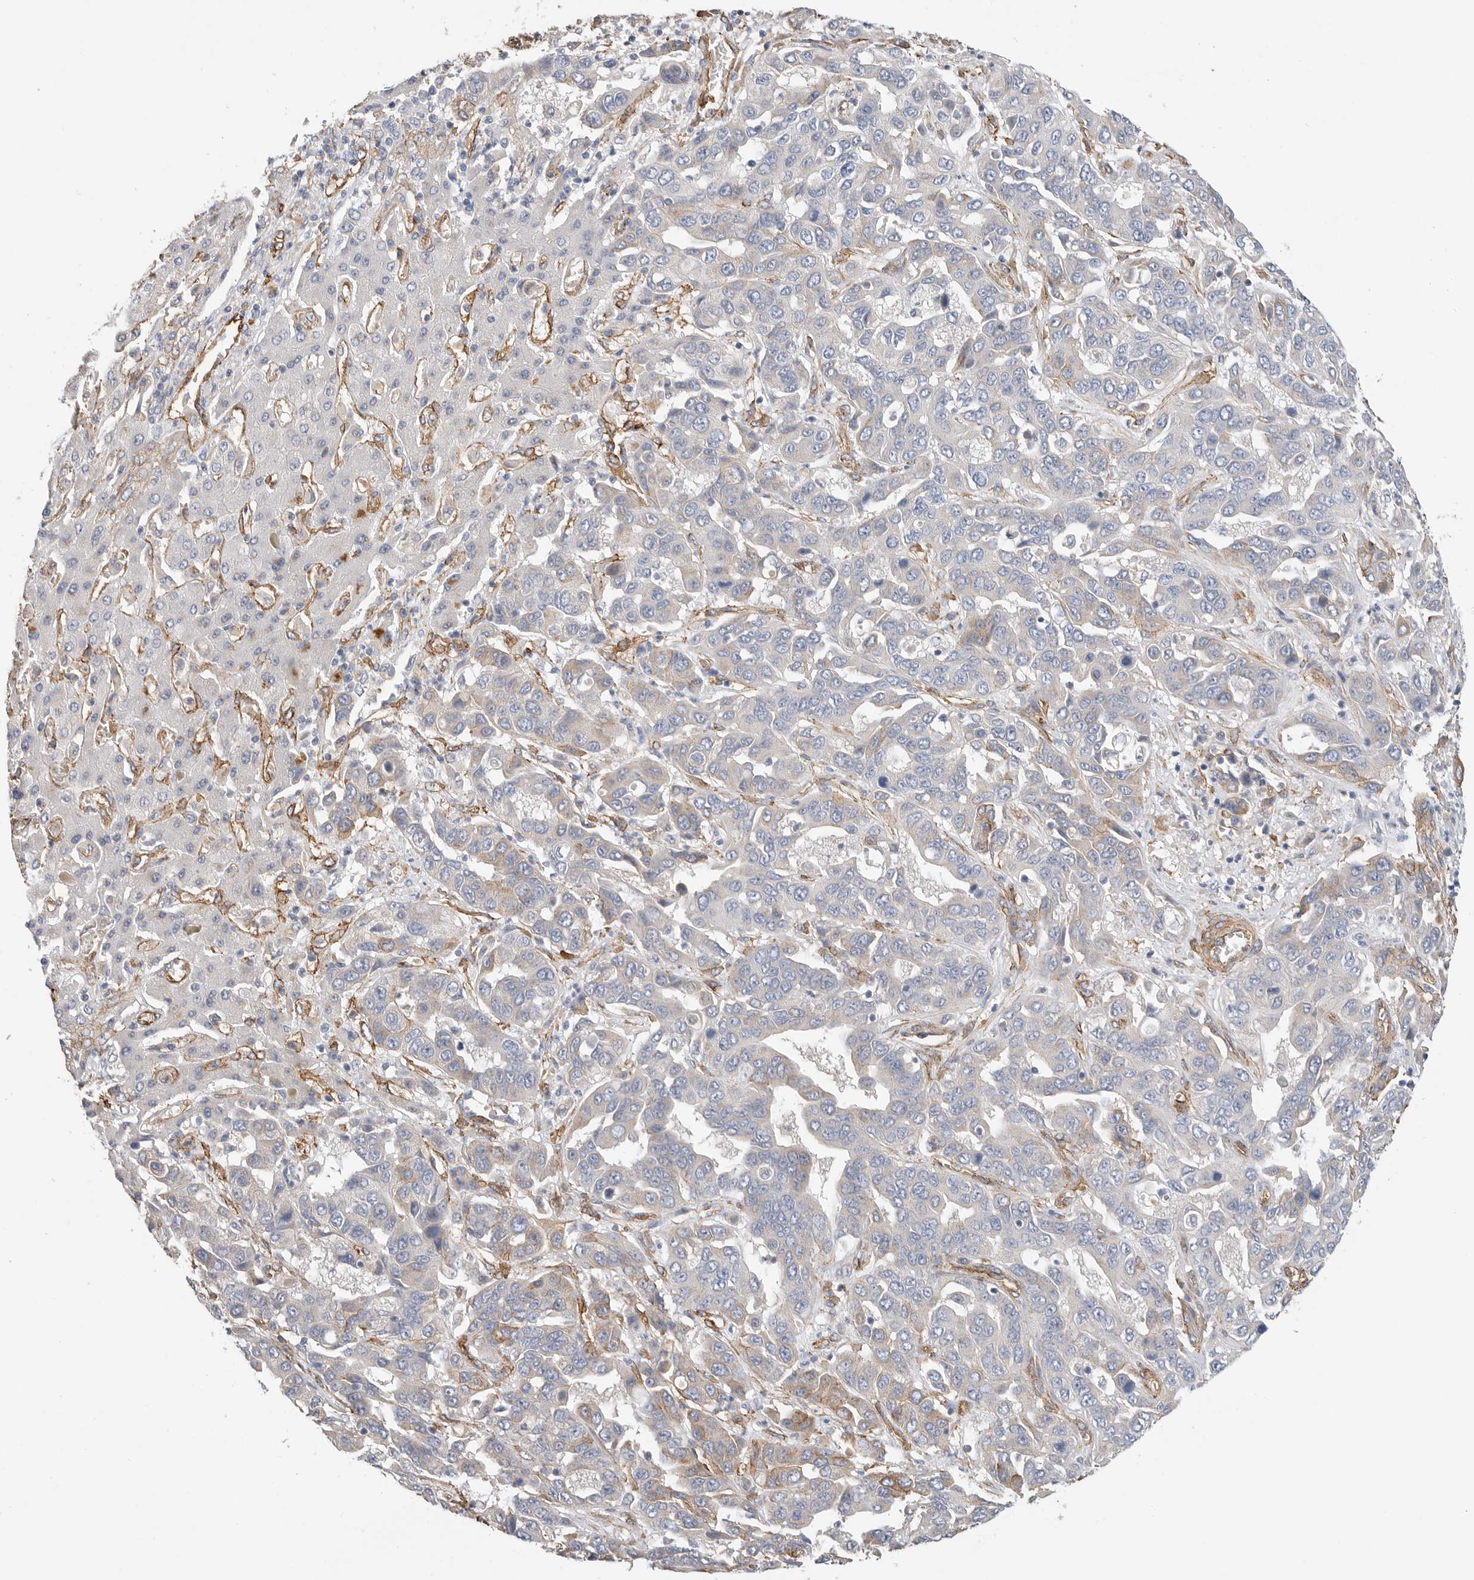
{"staining": {"intensity": "moderate", "quantity": "<25%", "location": "cytoplasmic/membranous"}, "tissue": "liver cancer", "cell_type": "Tumor cells", "image_type": "cancer", "snomed": [{"axis": "morphology", "description": "Cholangiocarcinoma"}, {"axis": "topography", "description": "Liver"}], "caption": "IHC staining of liver cancer (cholangiocarcinoma), which displays low levels of moderate cytoplasmic/membranous expression in about <25% of tumor cells indicating moderate cytoplasmic/membranous protein expression. The staining was performed using DAB (brown) for protein detection and nuclei were counterstained in hematoxylin (blue).", "gene": "JMJD4", "patient": {"sex": "female", "age": 52}}